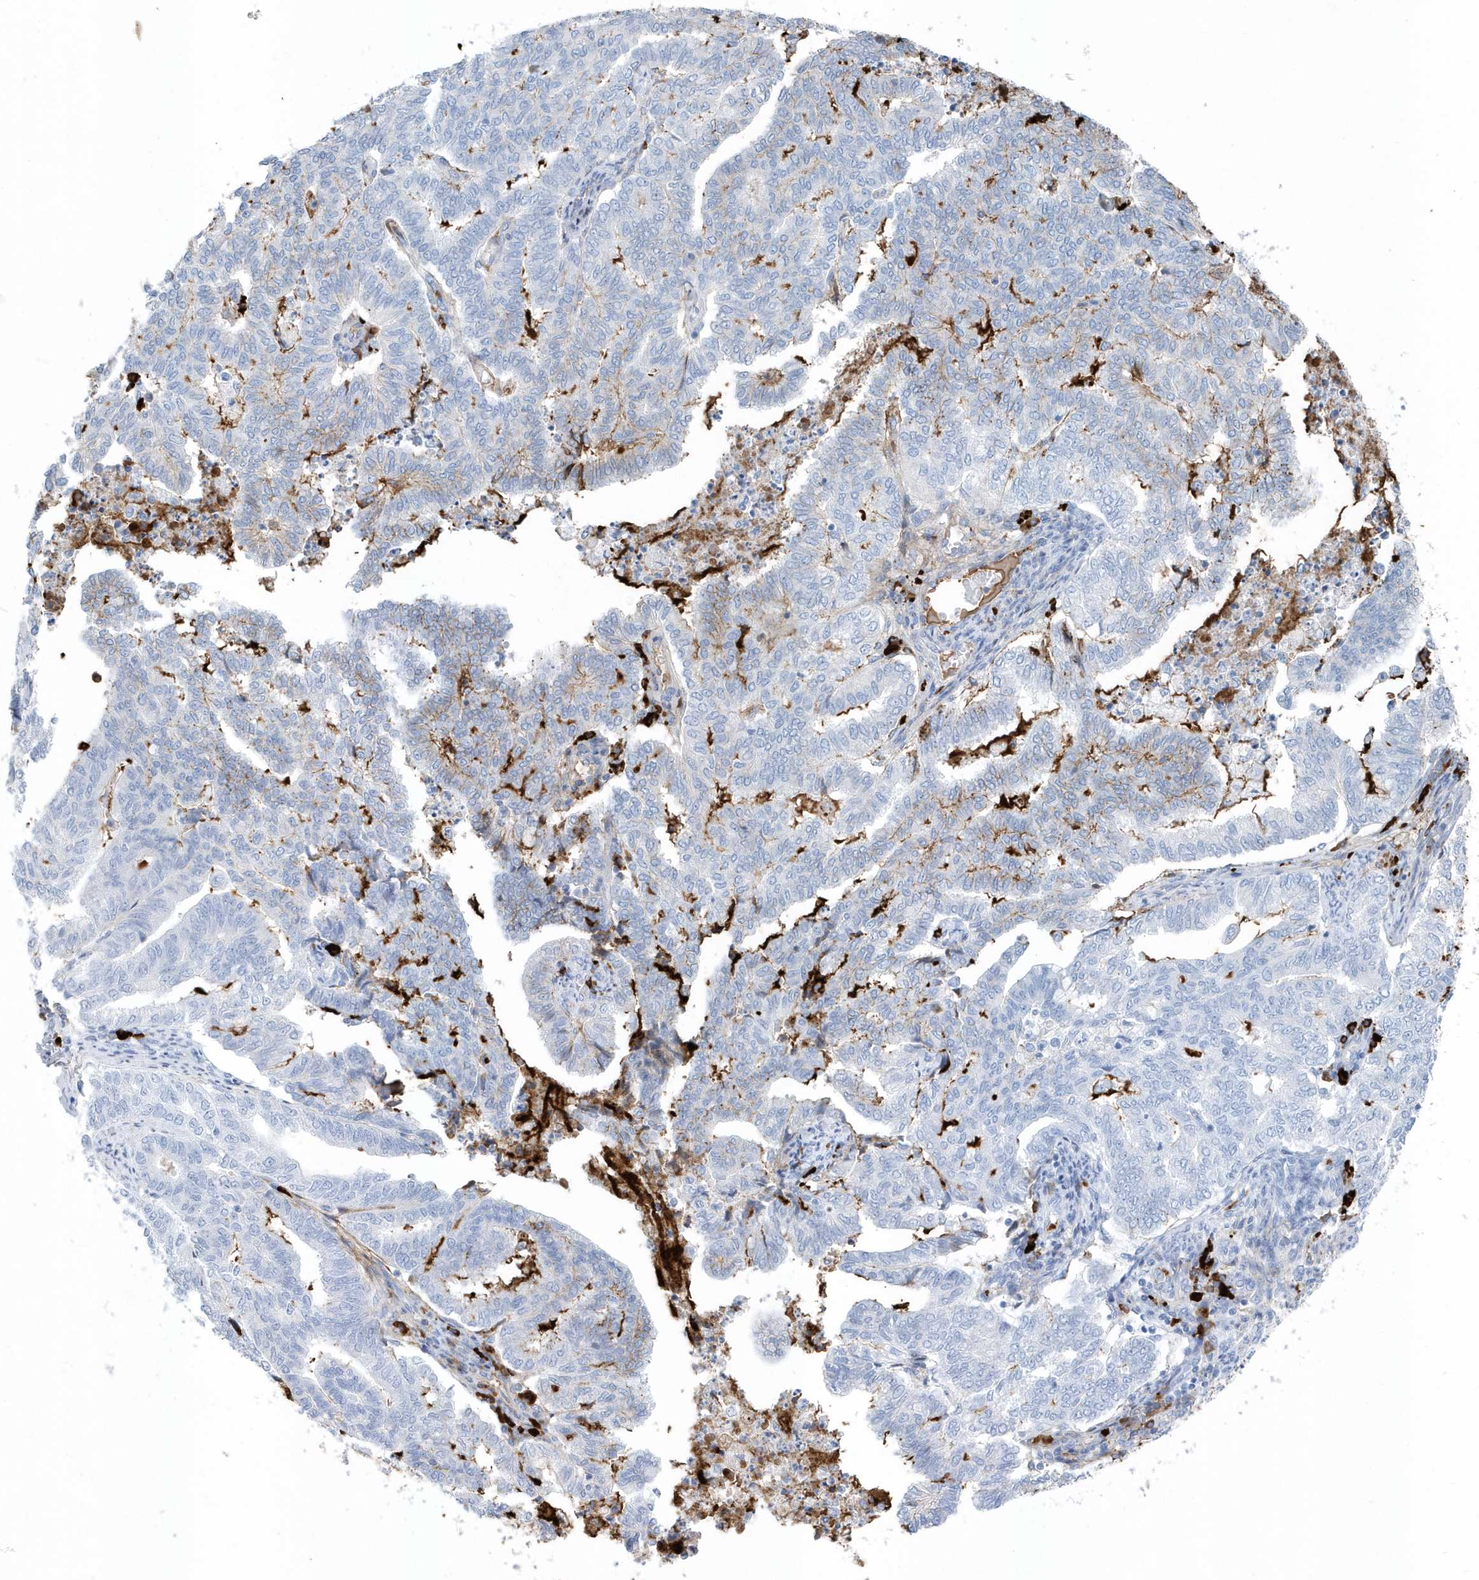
{"staining": {"intensity": "negative", "quantity": "none", "location": "none"}, "tissue": "endometrial cancer", "cell_type": "Tumor cells", "image_type": "cancer", "snomed": [{"axis": "morphology", "description": "Adenocarcinoma, NOS"}, {"axis": "topography", "description": "Endometrium"}], "caption": "Immunohistochemistry (IHC) of endometrial cancer (adenocarcinoma) demonstrates no expression in tumor cells.", "gene": "JCHAIN", "patient": {"sex": "female", "age": 79}}